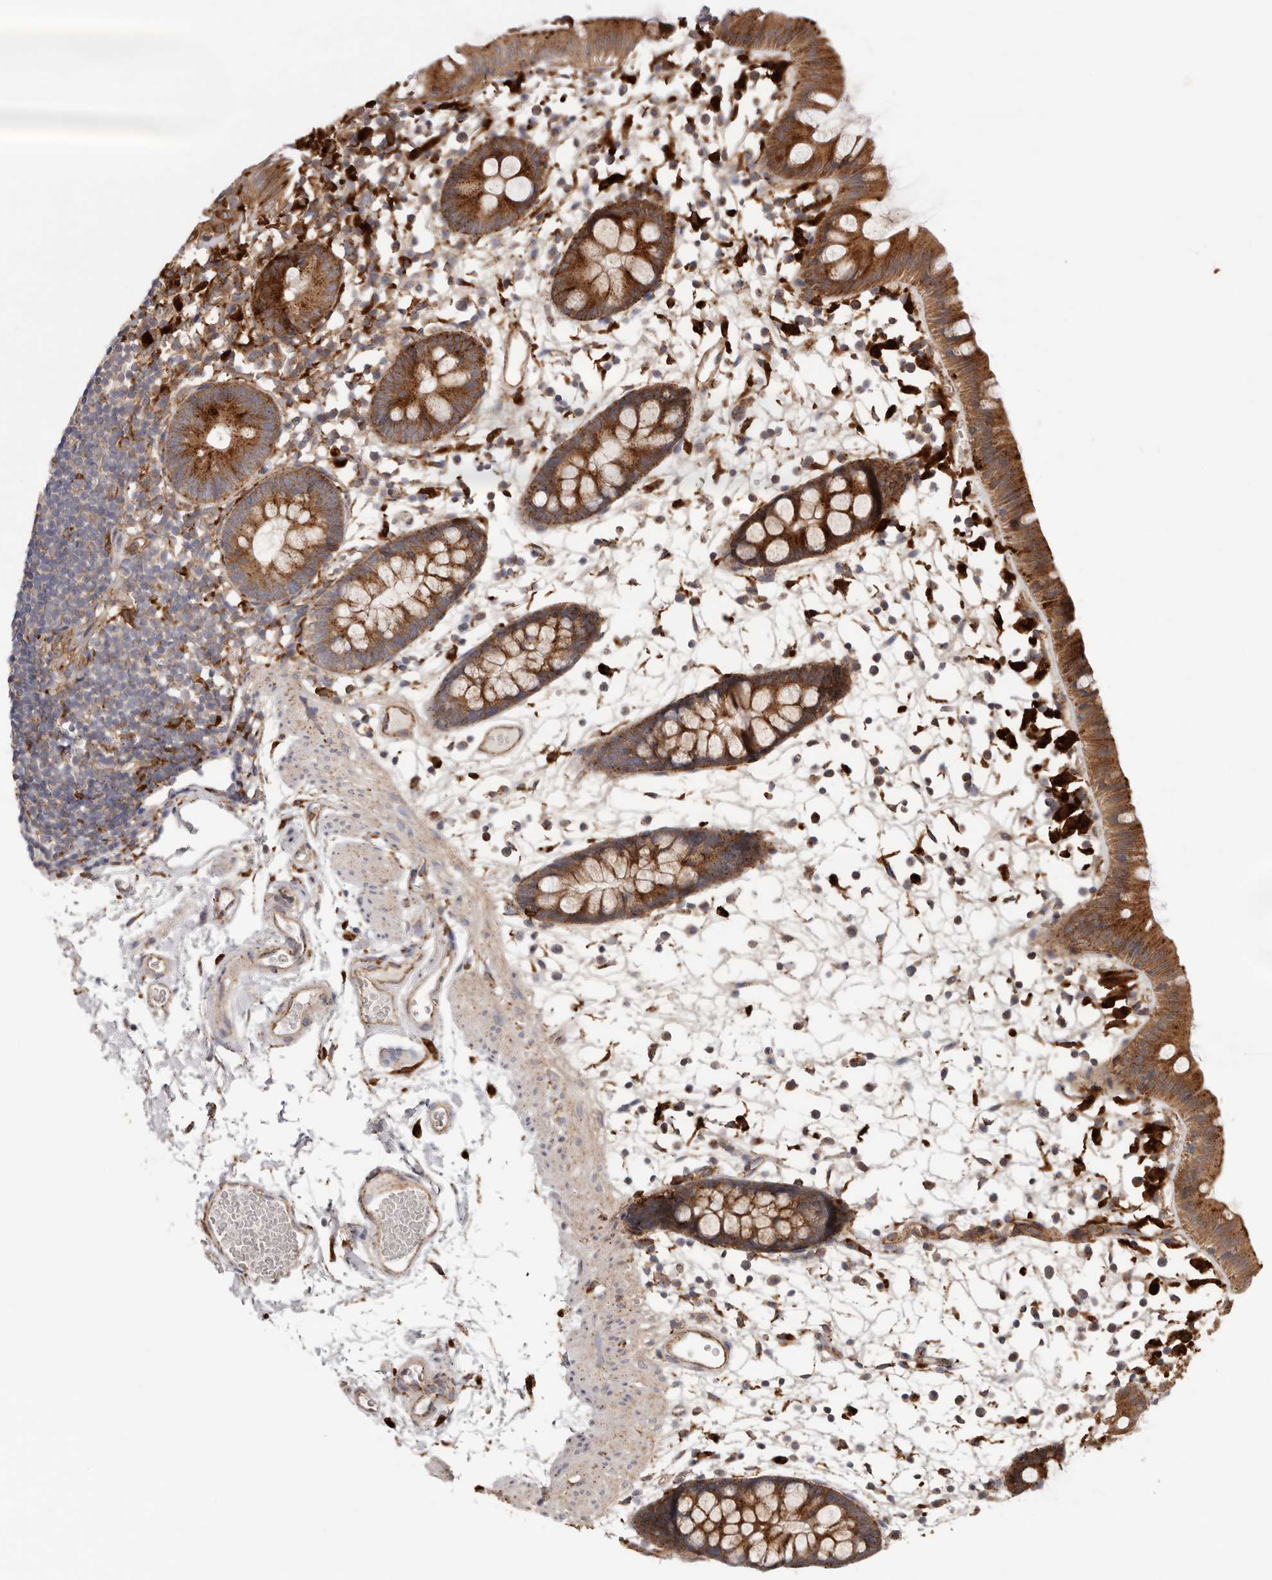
{"staining": {"intensity": "moderate", "quantity": ">75%", "location": "cytoplasmic/membranous"}, "tissue": "colon", "cell_type": "Endothelial cells", "image_type": "normal", "snomed": [{"axis": "morphology", "description": "Normal tissue, NOS"}, {"axis": "topography", "description": "Colon"}], "caption": "Immunohistochemical staining of unremarkable colon exhibits medium levels of moderate cytoplasmic/membranous positivity in about >75% of endothelial cells. The protein is shown in brown color, while the nuclei are stained blue.", "gene": "GRN", "patient": {"sex": "male", "age": 56}}